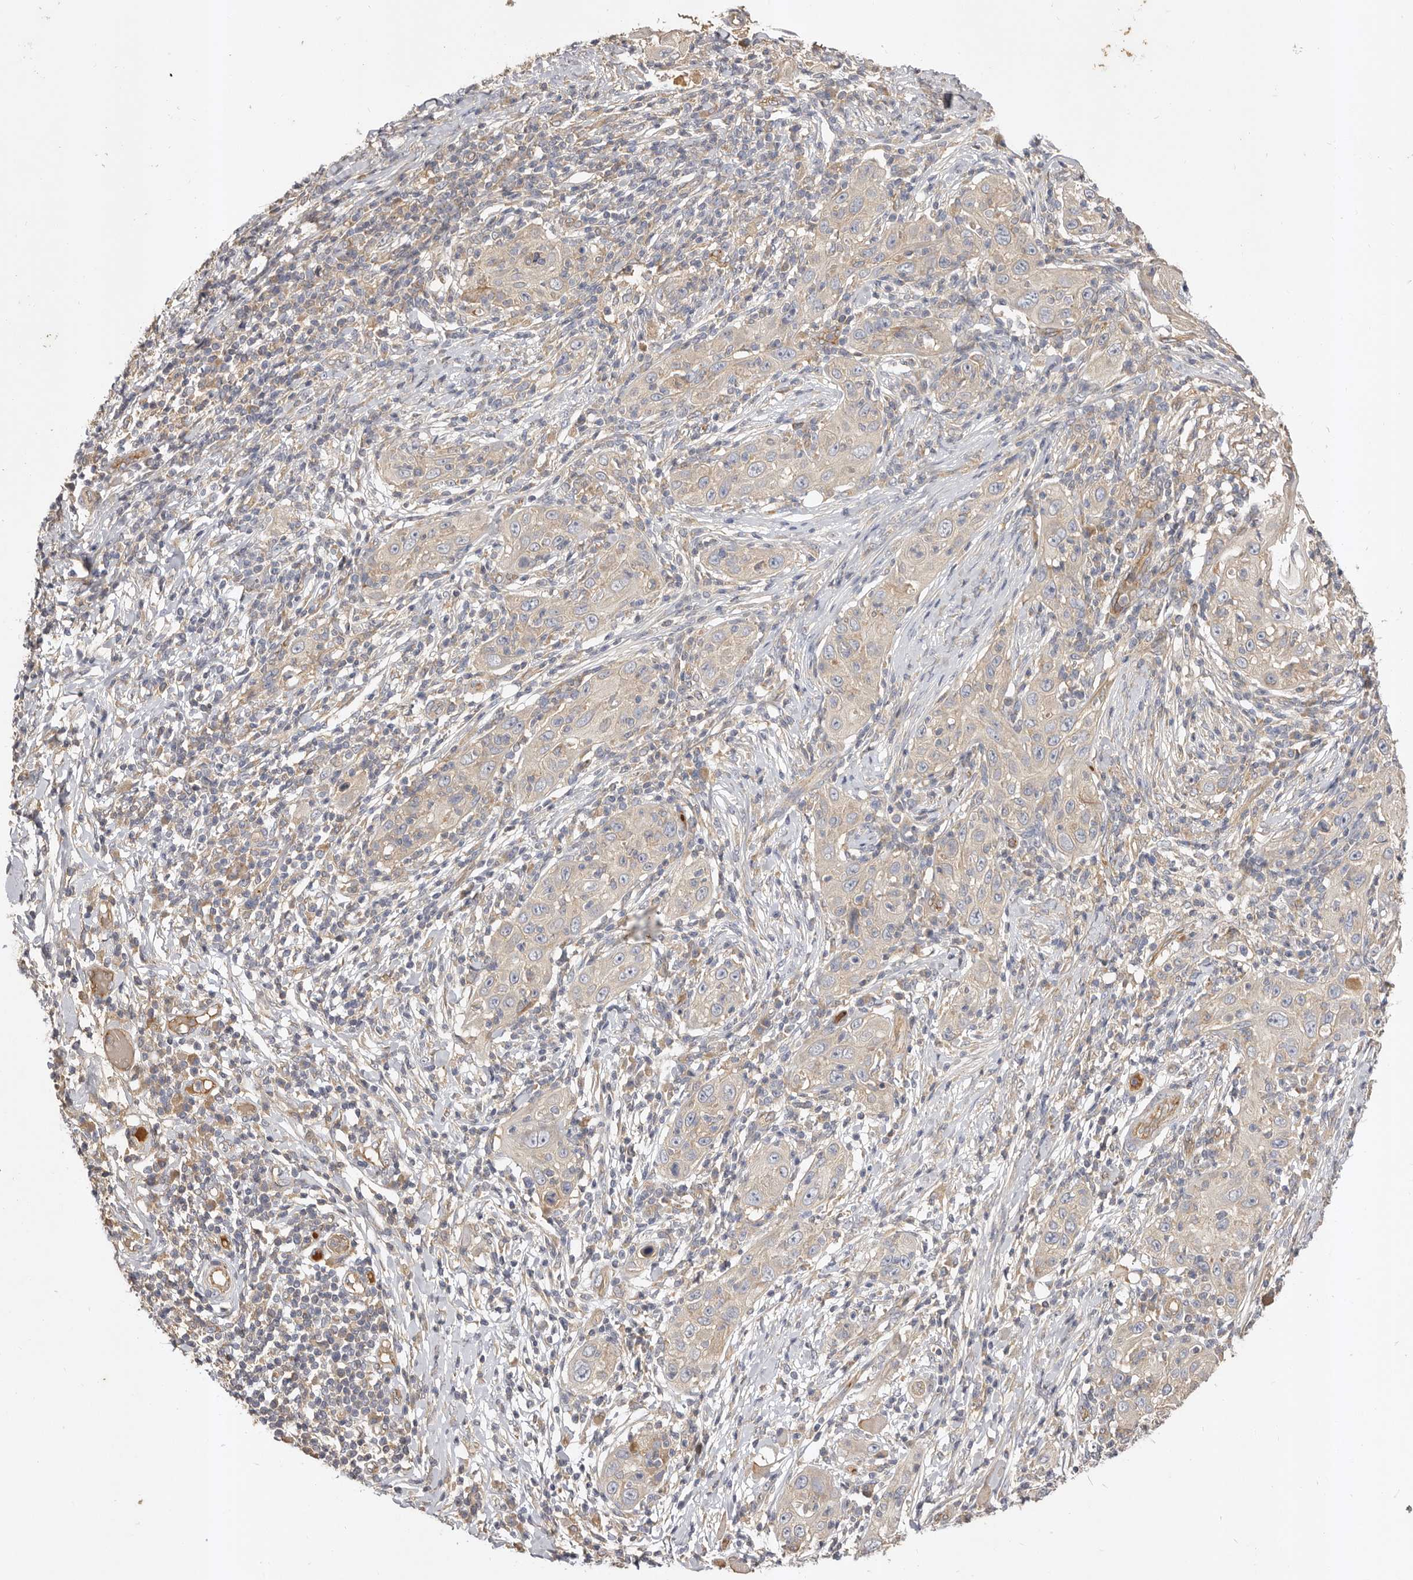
{"staining": {"intensity": "negative", "quantity": "none", "location": "none"}, "tissue": "skin cancer", "cell_type": "Tumor cells", "image_type": "cancer", "snomed": [{"axis": "morphology", "description": "Squamous cell carcinoma, NOS"}, {"axis": "topography", "description": "Skin"}], "caption": "A micrograph of human skin cancer is negative for staining in tumor cells.", "gene": "ADAMTS9", "patient": {"sex": "female", "age": 88}}